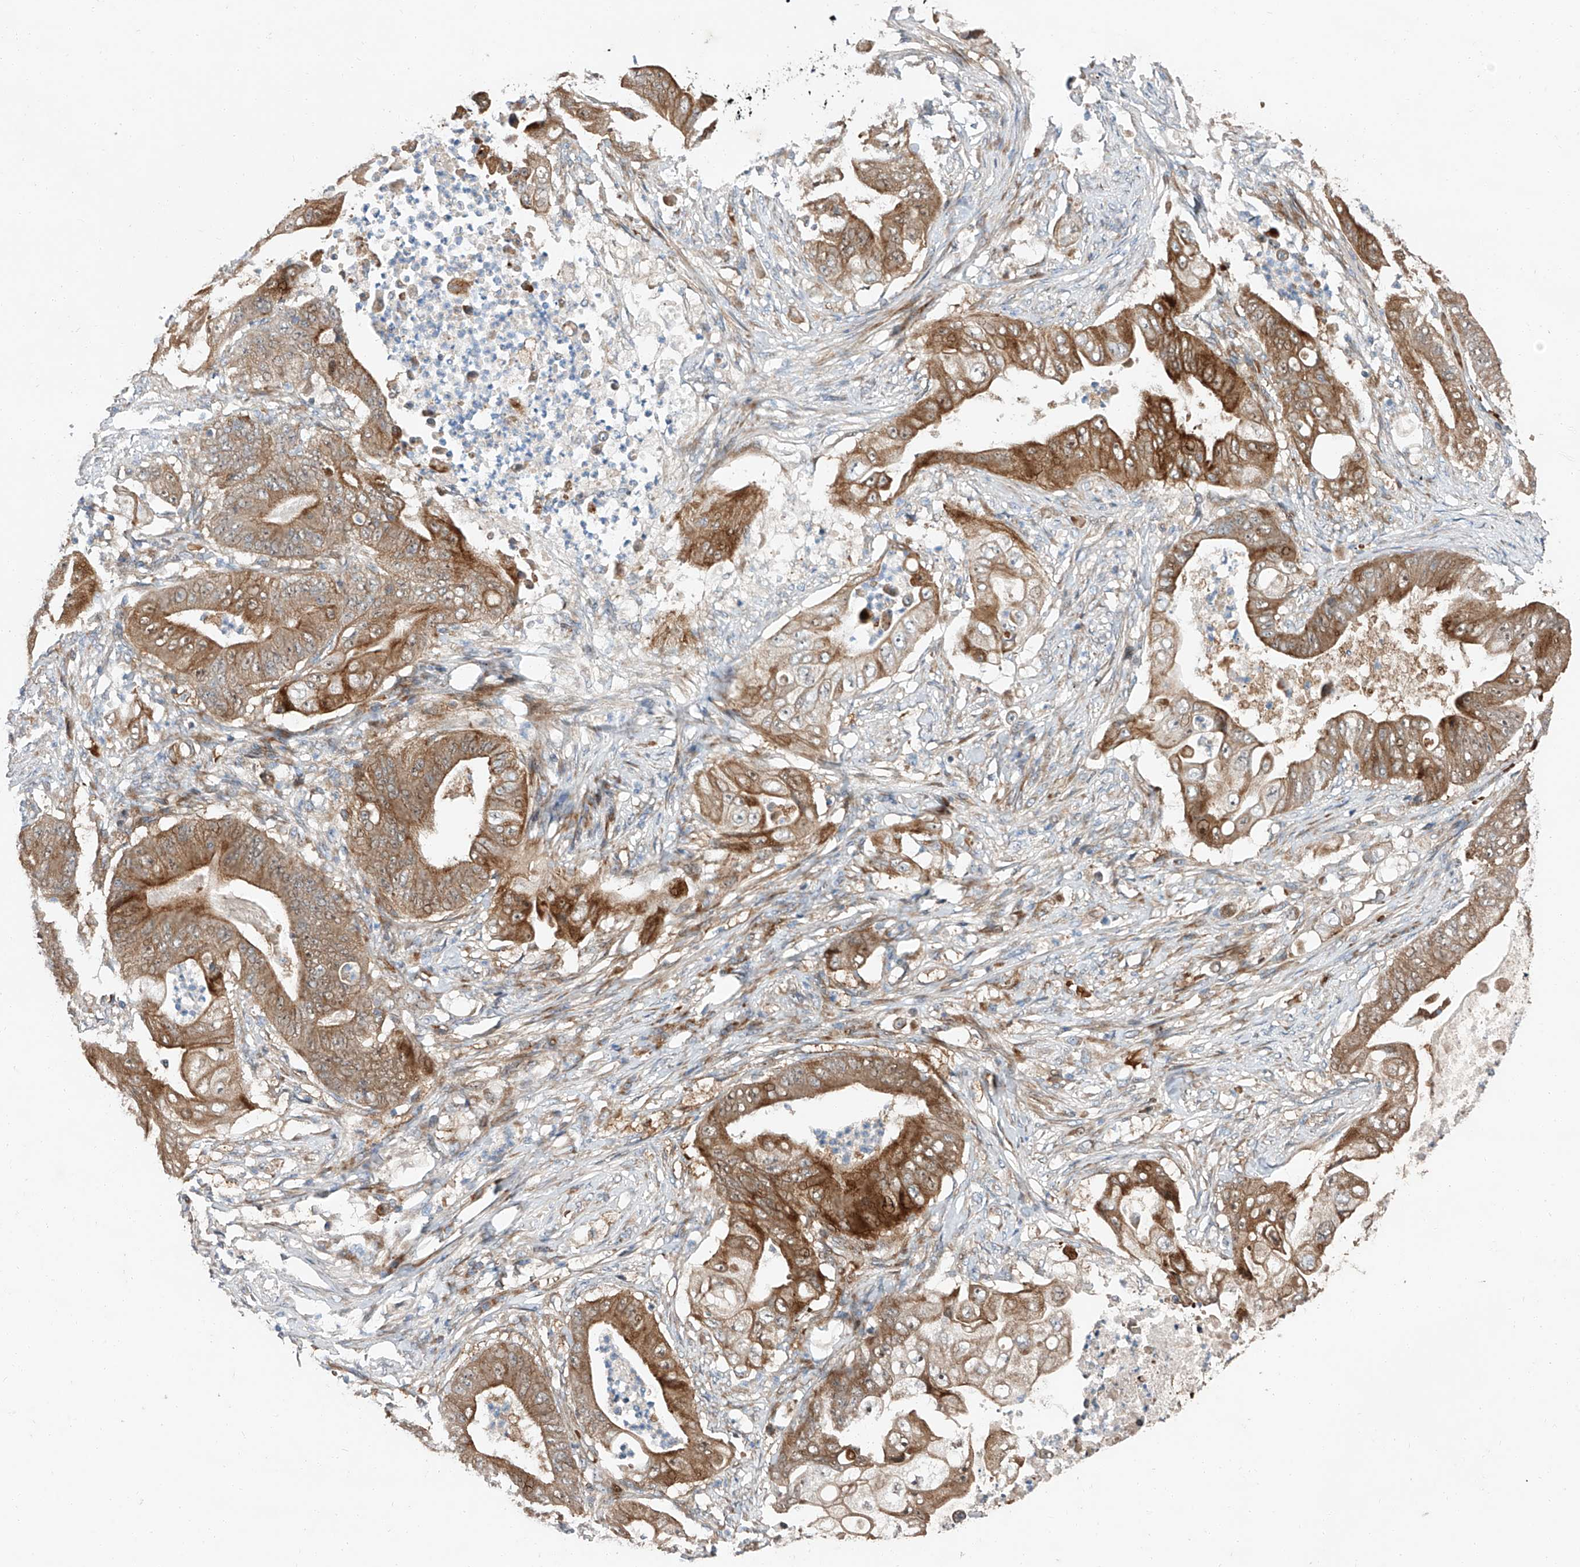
{"staining": {"intensity": "moderate", "quantity": ">75%", "location": "cytoplasmic/membranous"}, "tissue": "stomach cancer", "cell_type": "Tumor cells", "image_type": "cancer", "snomed": [{"axis": "morphology", "description": "Adenocarcinoma, NOS"}, {"axis": "topography", "description": "Stomach"}], "caption": "Immunohistochemical staining of stomach cancer (adenocarcinoma) shows medium levels of moderate cytoplasmic/membranous positivity in about >75% of tumor cells. (DAB IHC, brown staining for protein, blue staining for nuclei).", "gene": "USF3", "patient": {"sex": "female", "age": 73}}